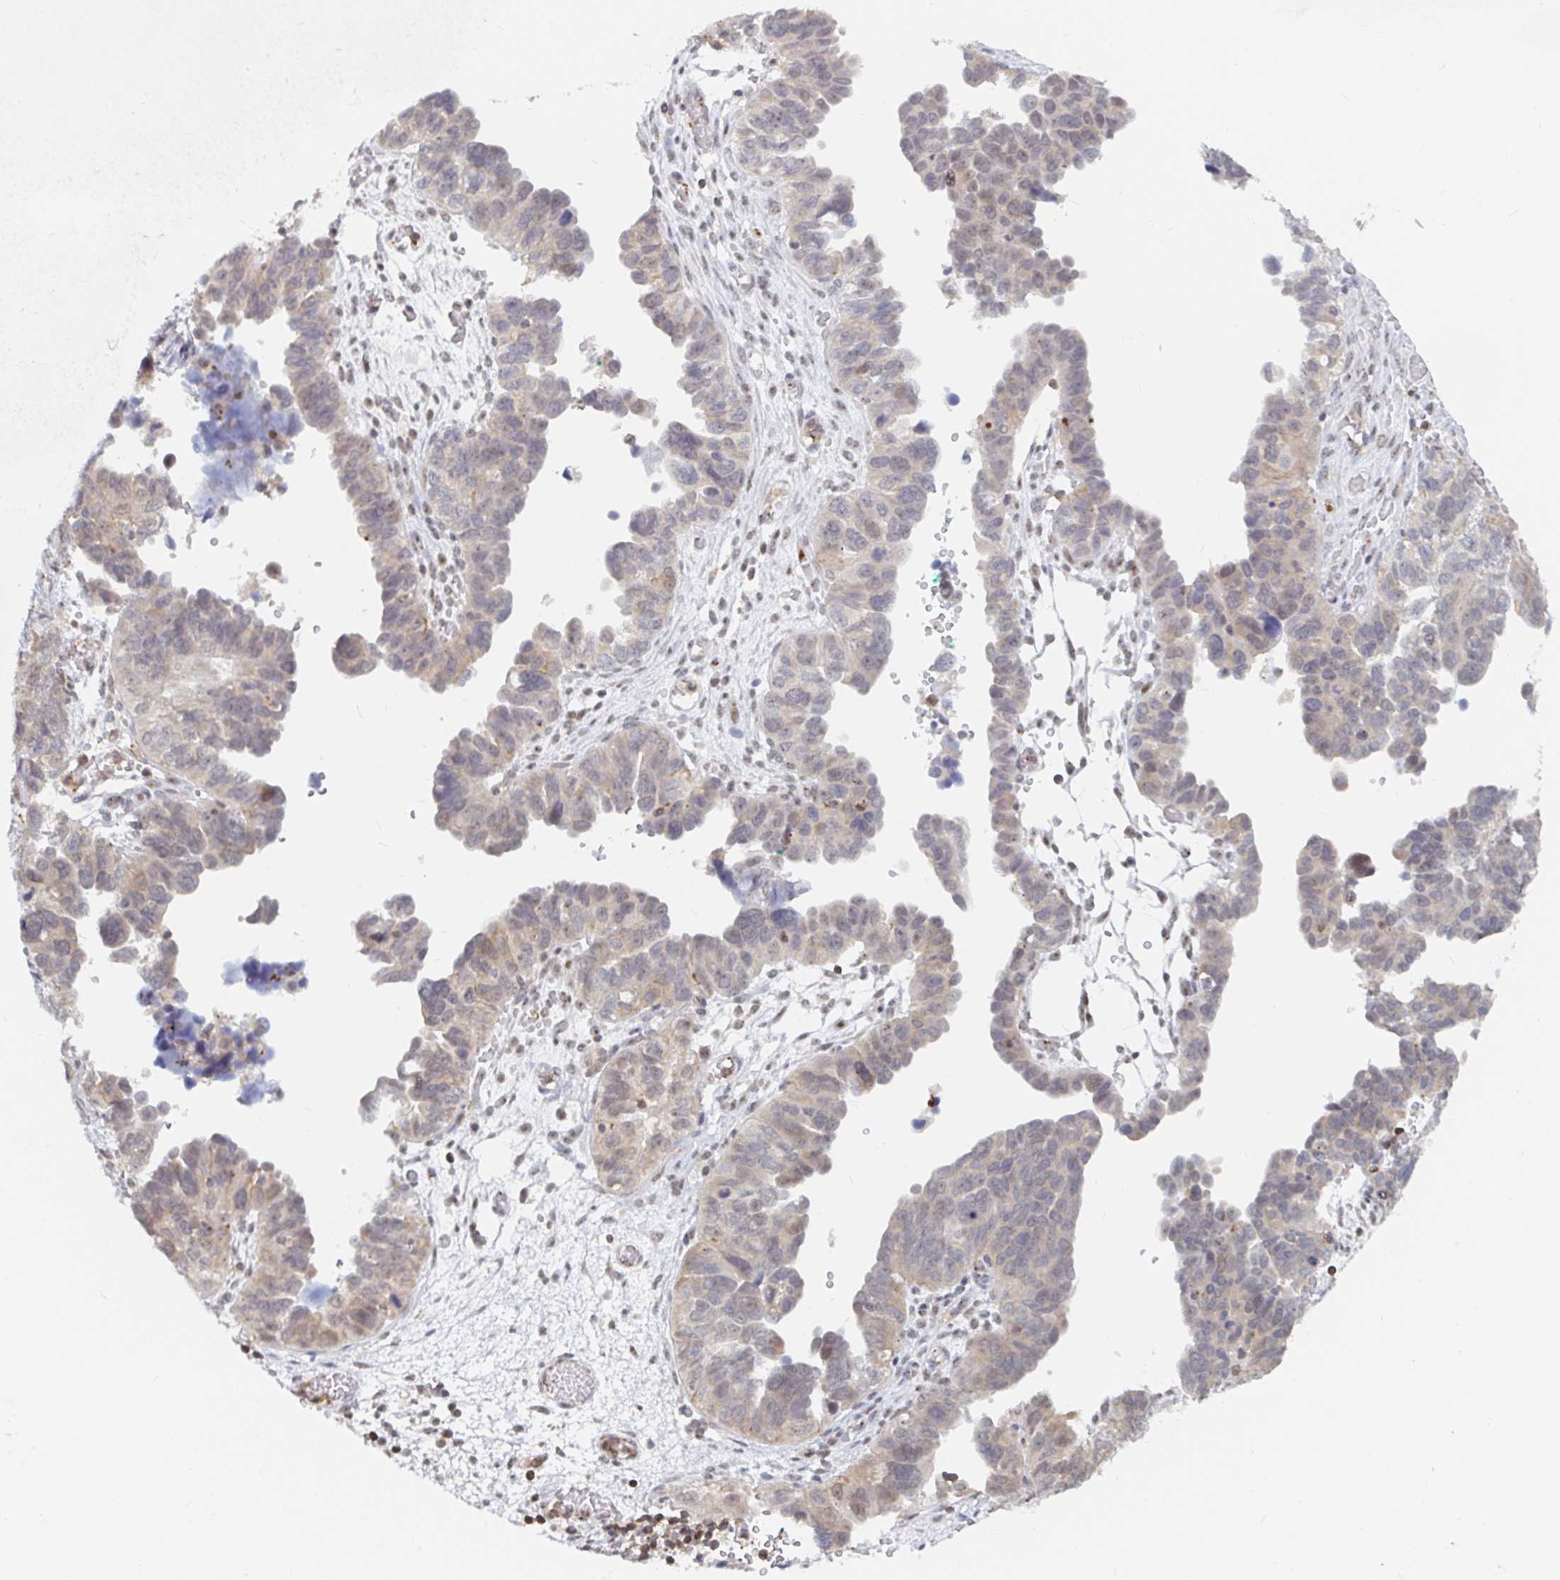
{"staining": {"intensity": "weak", "quantity": "25%-75%", "location": "cytoplasmic/membranous"}, "tissue": "ovarian cancer", "cell_type": "Tumor cells", "image_type": "cancer", "snomed": [{"axis": "morphology", "description": "Cystadenocarcinoma, serous, NOS"}, {"axis": "topography", "description": "Ovary"}], "caption": "A high-resolution image shows IHC staining of ovarian cancer, which reveals weak cytoplasmic/membranous expression in approximately 25%-75% of tumor cells. (Stains: DAB in brown, nuclei in blue, Microscopy: brightfield microscopy at high magnification).", "gene": "CHD2", "patient": {"sex": "female", "age": 64}}